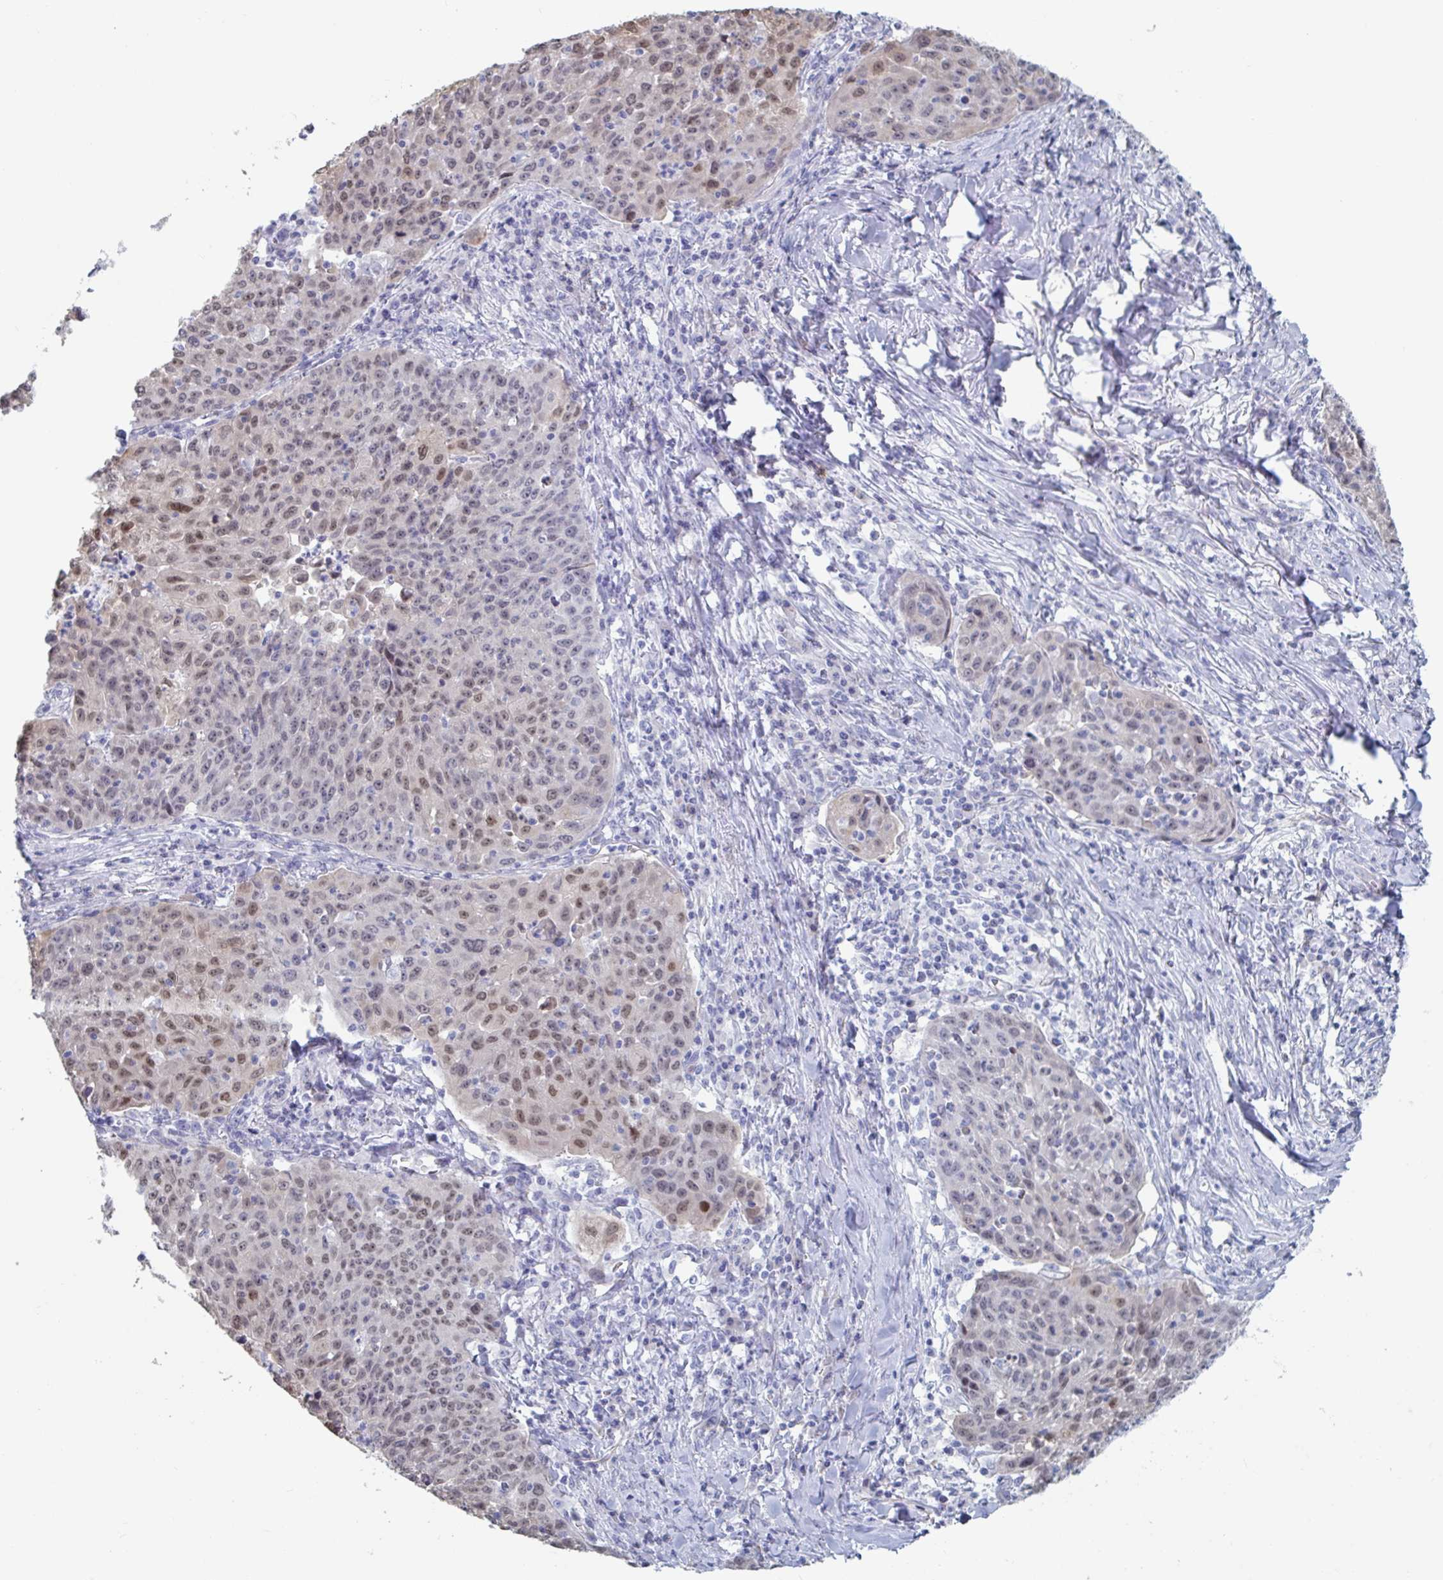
{"staining": {"intensity": "moderate", "quantity": "25%-75%", "location": "nuclear"}, "tissue": "lung cancer", "cell_type": "Tumor cells", "image_type": "cancer", "snomed": [{"axis": "morphology", "description": "Squamous cell carcinoma, NOS"}, {"axis": "morphology", "description": "Squamous cell carcinoma, metastatic, NOS"}, {"axis": "topography", "description": "Bronchus"}, {"axis": "topography", "description": "Lung"}], "caption": "The micrograph reveals staining of lung squamous cell carcinoma, revealing moderate nuclear protein expression (brown color) within tumor cells.", "gene": "FOXA1", "patient": {"sex": "male", "age": 62}}